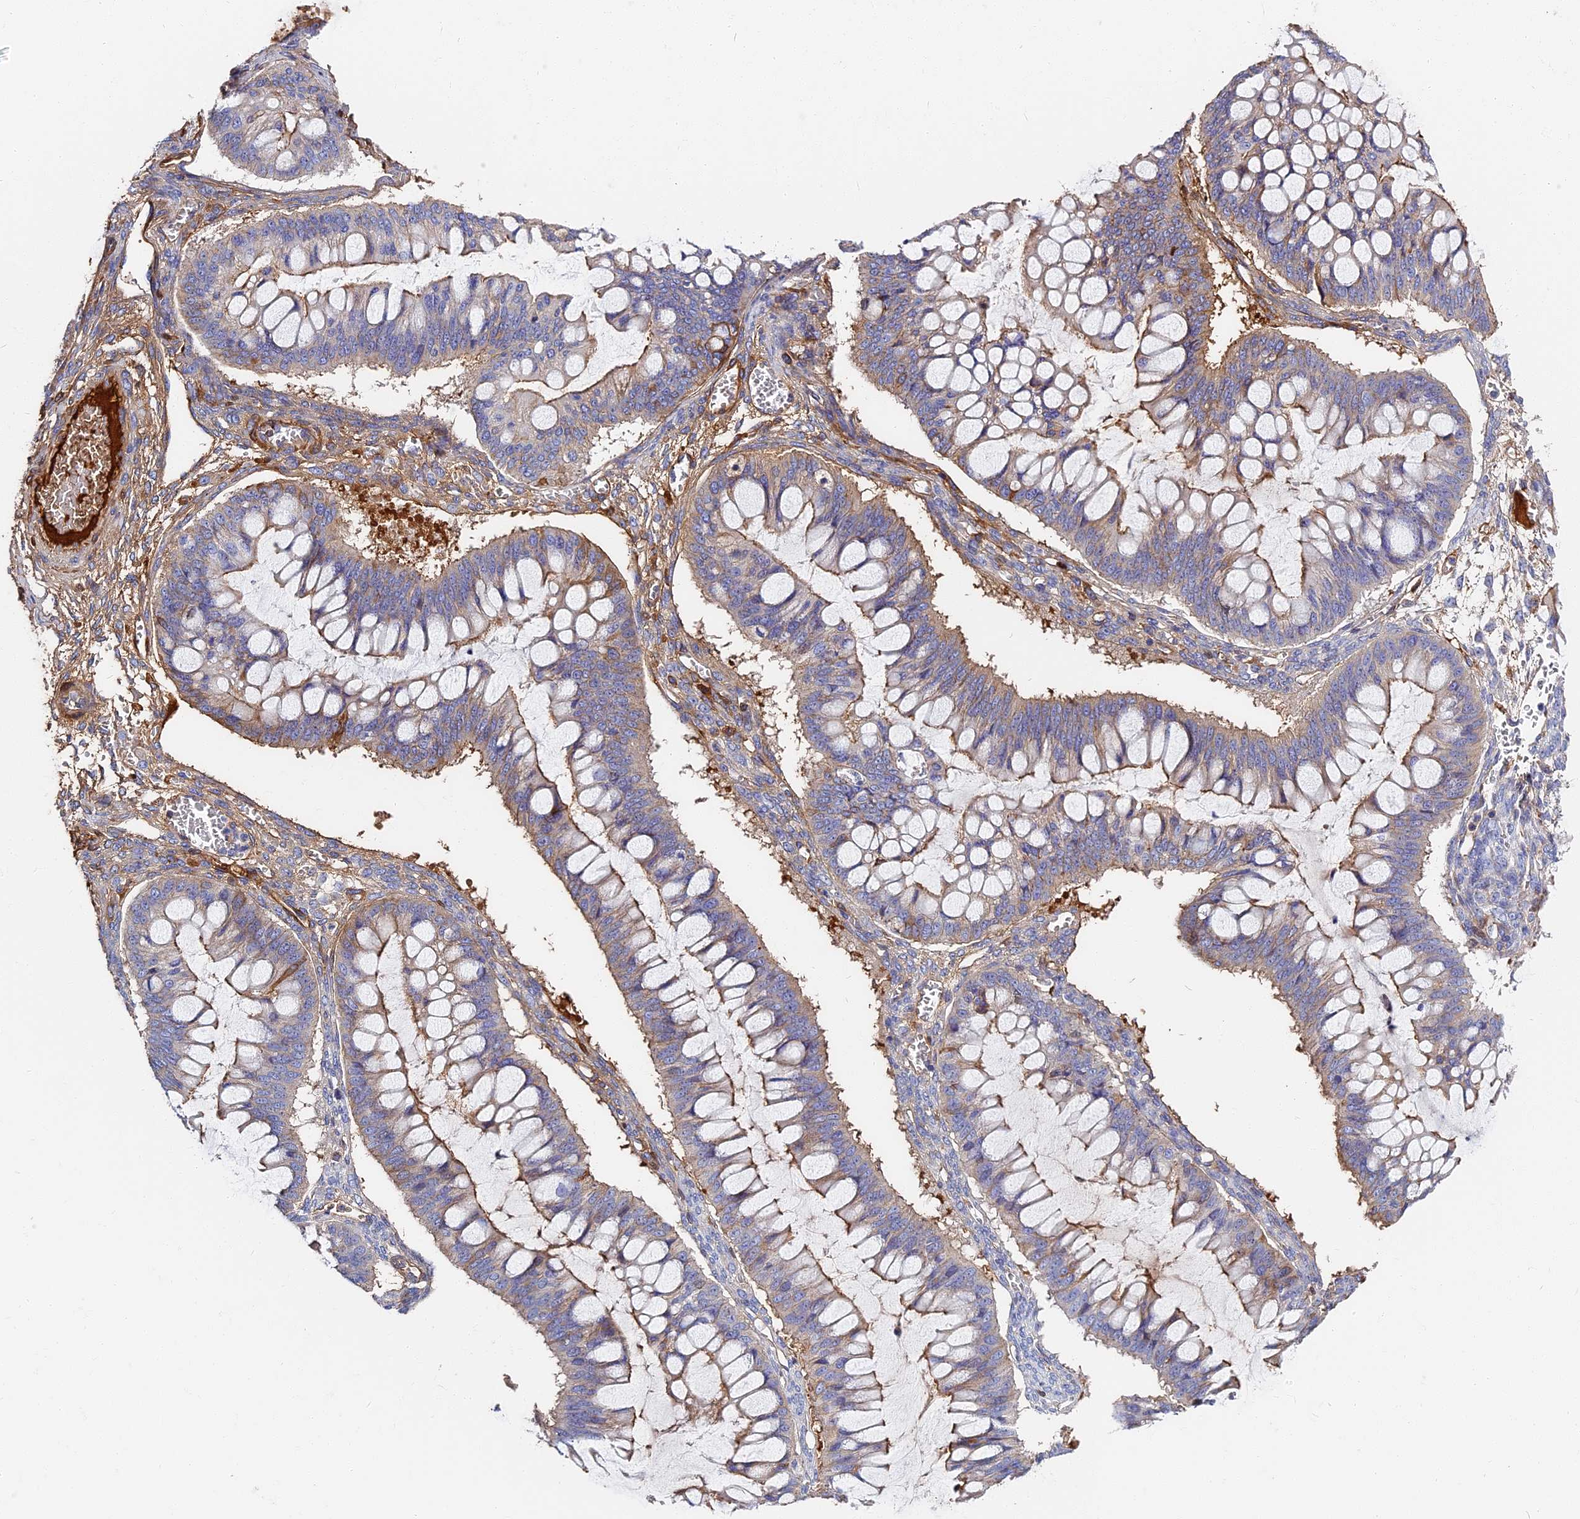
{"staining": {"intensity": "weak", "quantity": "<25%", "location": "cytoplasmic/membranous"}, "tissue": "ovarian cancer", "cell_type": "Tumor cells", "image_type": "cancer", "snomed": [{"axis": "morphology", "description": "Cystadenocarcinoma, mucinous, NOS"}, {"axis": "topography", "description": "Ovary"}], "caption": "A photomicrograph of ovarian mucinous cystadenocarcinoma stained for a protein shows no brown staining in tumor cells. The staining is performed using DAB (3,3'-diaminobenzidine) brown chromogen with nuclei counter-stained in using hematoxylin.", "gene": "ITIH1", "patient": {"sex": "female", "age": 73}}